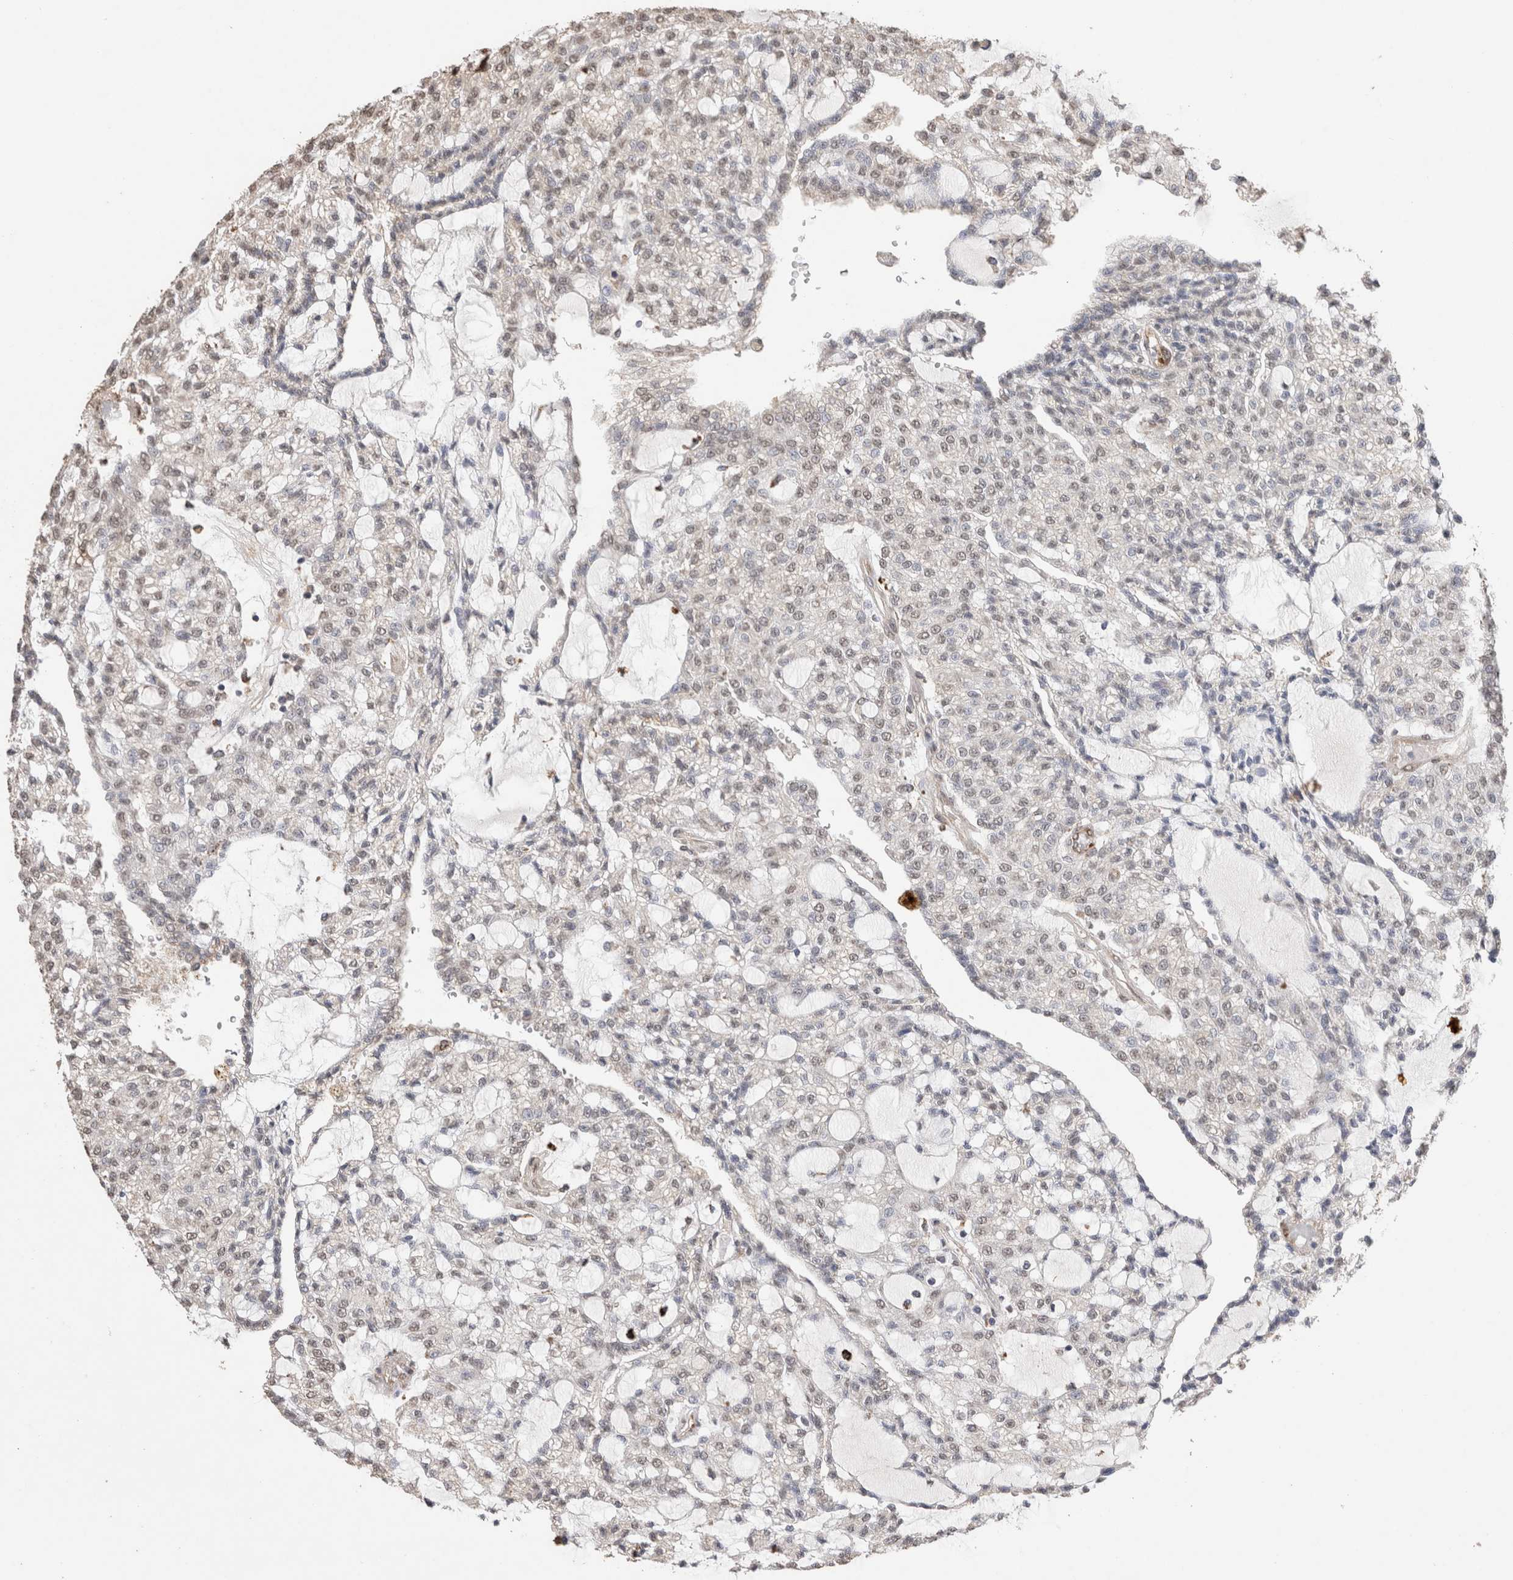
{"staining": {"intensity": "weak", "quantity": "<25%", "location": "nuclear"}, "tissue": "renal cancer", "cell_type": "Tumor cells", "image_type": "cancer", "snomed": [{"axis": "morphology", "description": "Adenocarcinoma, NOS"}, {"axis": "topography", "description": "Kidney"}], "caption": "Immunohistochemistry (IHC) image of human adenocarcinoma (renal) stained for a protein (brown), which shows no expression in tumor cells.", "gene": "C1QTNF5", "patient": {"sex": "male", "age": 63}}